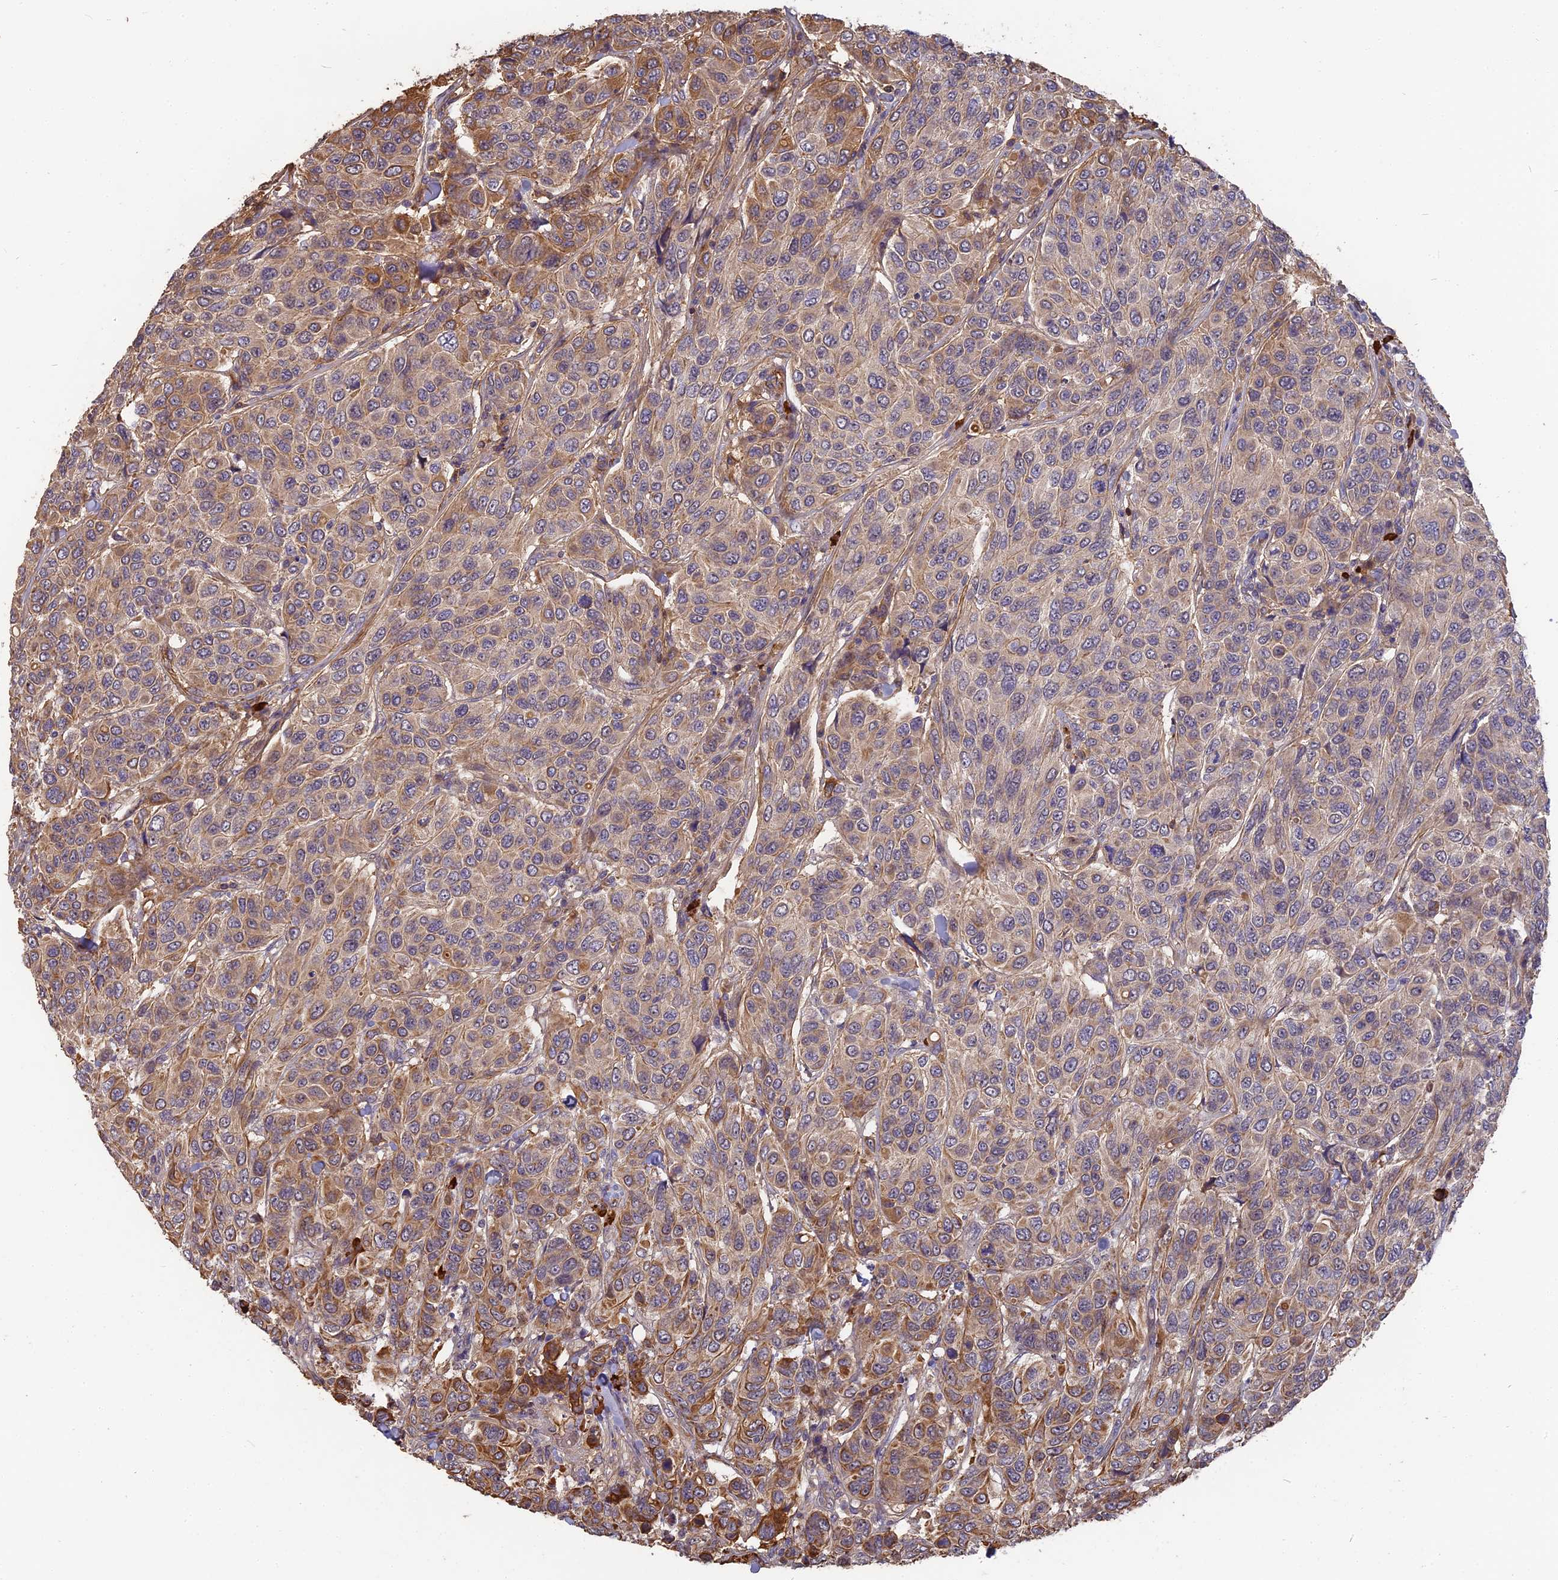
{"staining": {"intensity": "moderate", "quantity": ">75%", "location": "cytoplasmic/membranous"}, "tissue": "breast cancer", "cell_type": "Tumor cells", "image_type": "cancer", "snomed": [{"axis": "morphology", "description": "Duct carcinoma"}, {"axis": "topography", "description": "Breast"}], "caption": "Immunohistochemical staining of infiltrating ductal carcinoma (breast) shows moderate cytoplasmic/membranous protein staining in about >75% of tumor cells.", "gene": "ERMAP", "patient": {"sex": "female", "age": 55}}